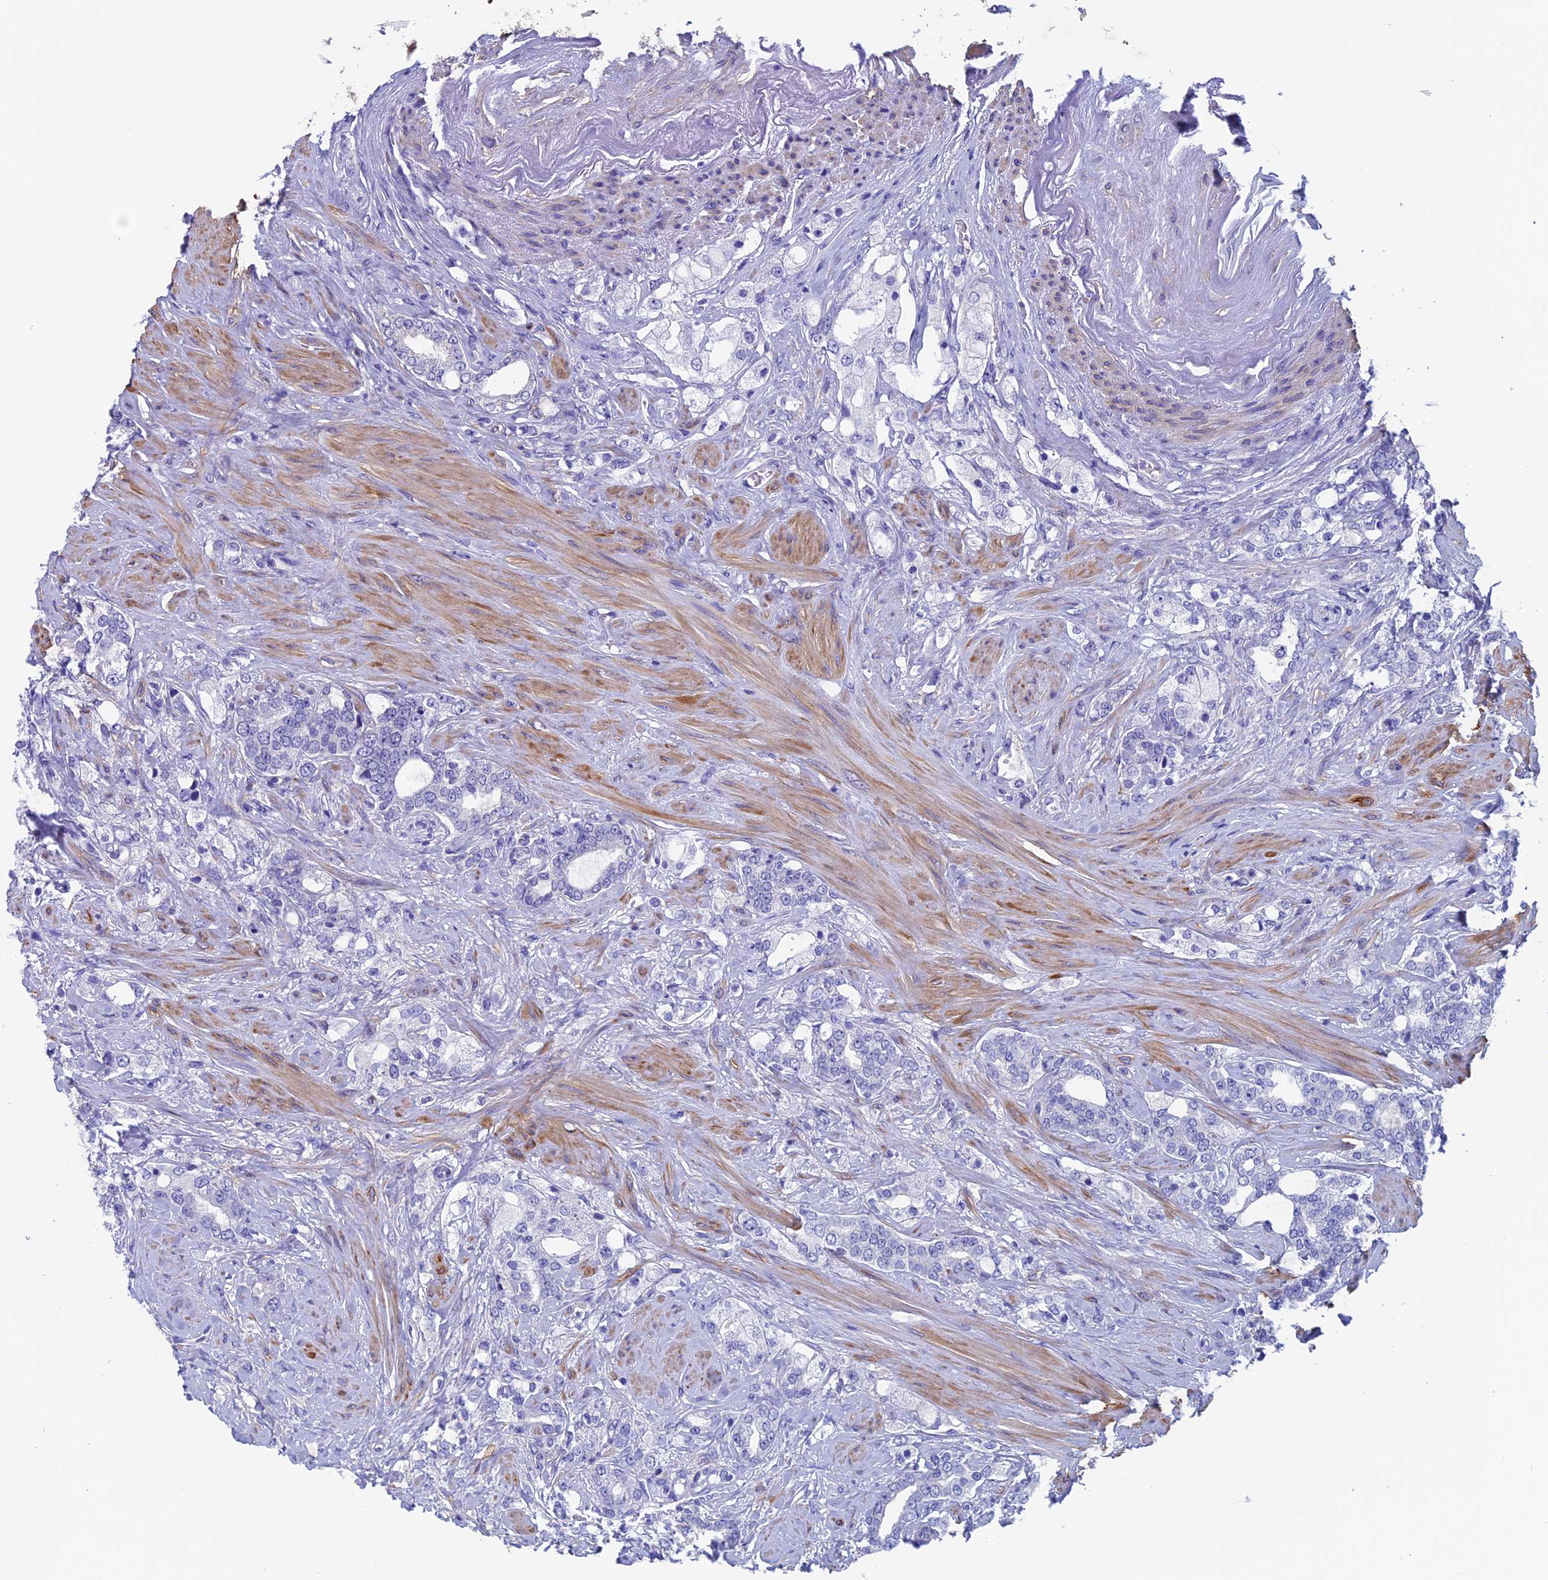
{"staining": {"intensity": "negative", "quantity": "none", "location": "none"}, "tissue": "prostate cancer", "cell_type": "Tumor cells", "image_type": "cancer", "snomed": [{"axis": "morphology", "description": "Adenocarcinoma, High grade"}, {"axis": "topography", "description": "Prostate"}], "caption": "Immunohistochemistry (IHC) of prostate cancer demonstrates no positivity in tumor cells. The staining is performed using DAB brown chromogen with nuclei counter-stained in using hematoxylin.", "gene": "ADH7", "patient": {"sex": "male", "age": 64}}